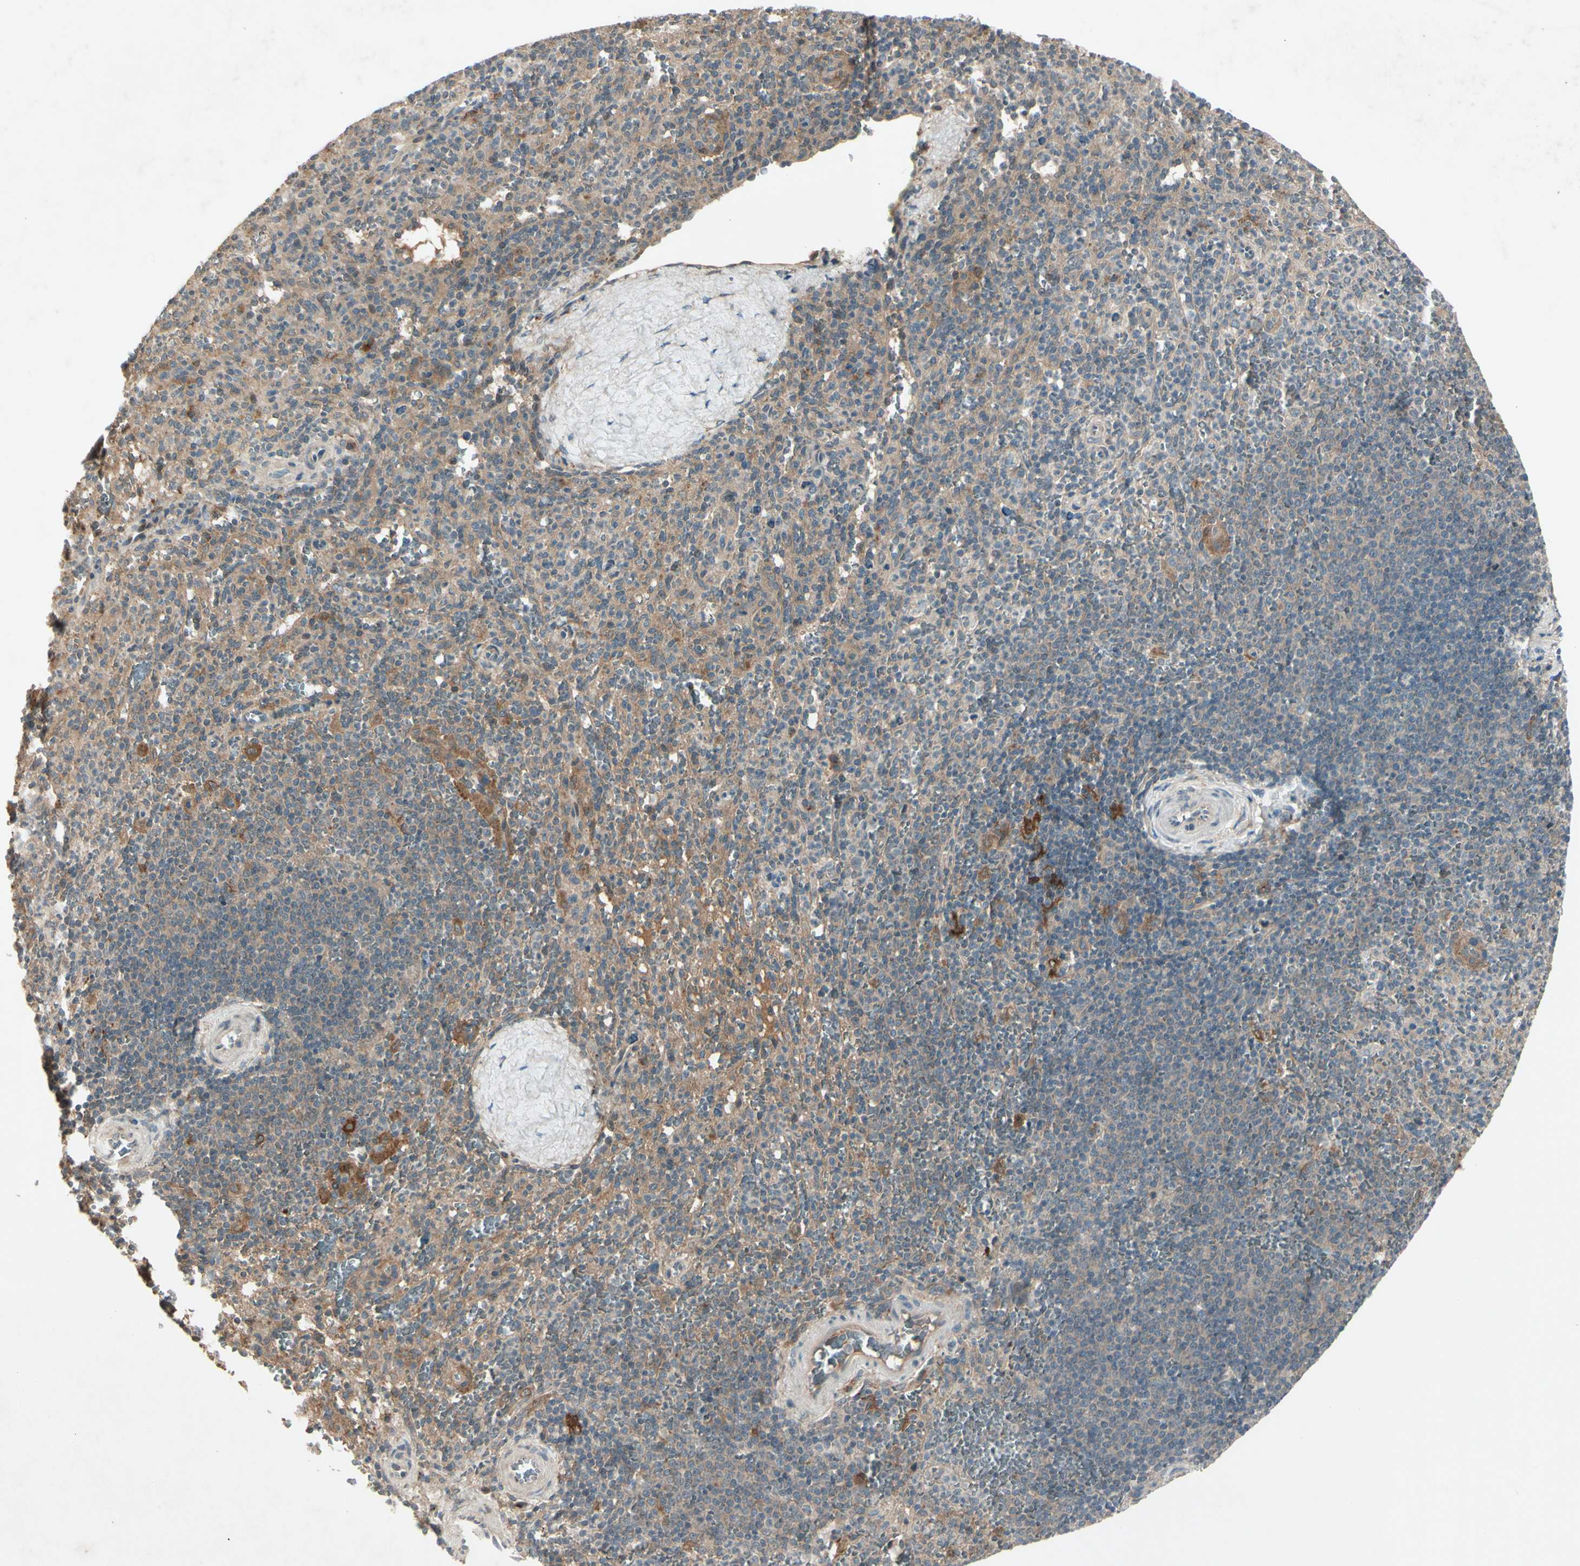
{"staining": {"intensity": "moderate", "quantity": "25%-75%", "location": "cytoplasmic/membranous"}, "tissue": "spleen", "cell_type": "Cells in red pulp", "image_type": "normal", "snomed": [{"axis": "morphology", "description": "Normal tissue, NOS"}, {"axis": "topography", "description": "Spleen"}], "caption": "Normal spleen demonstrates moderate cytoplasmic/membranous positivity in approximately 25%-75% of cells in red pulp.", "gene": "FHDC1", "patient": {"sex": "male", "age": 36}}